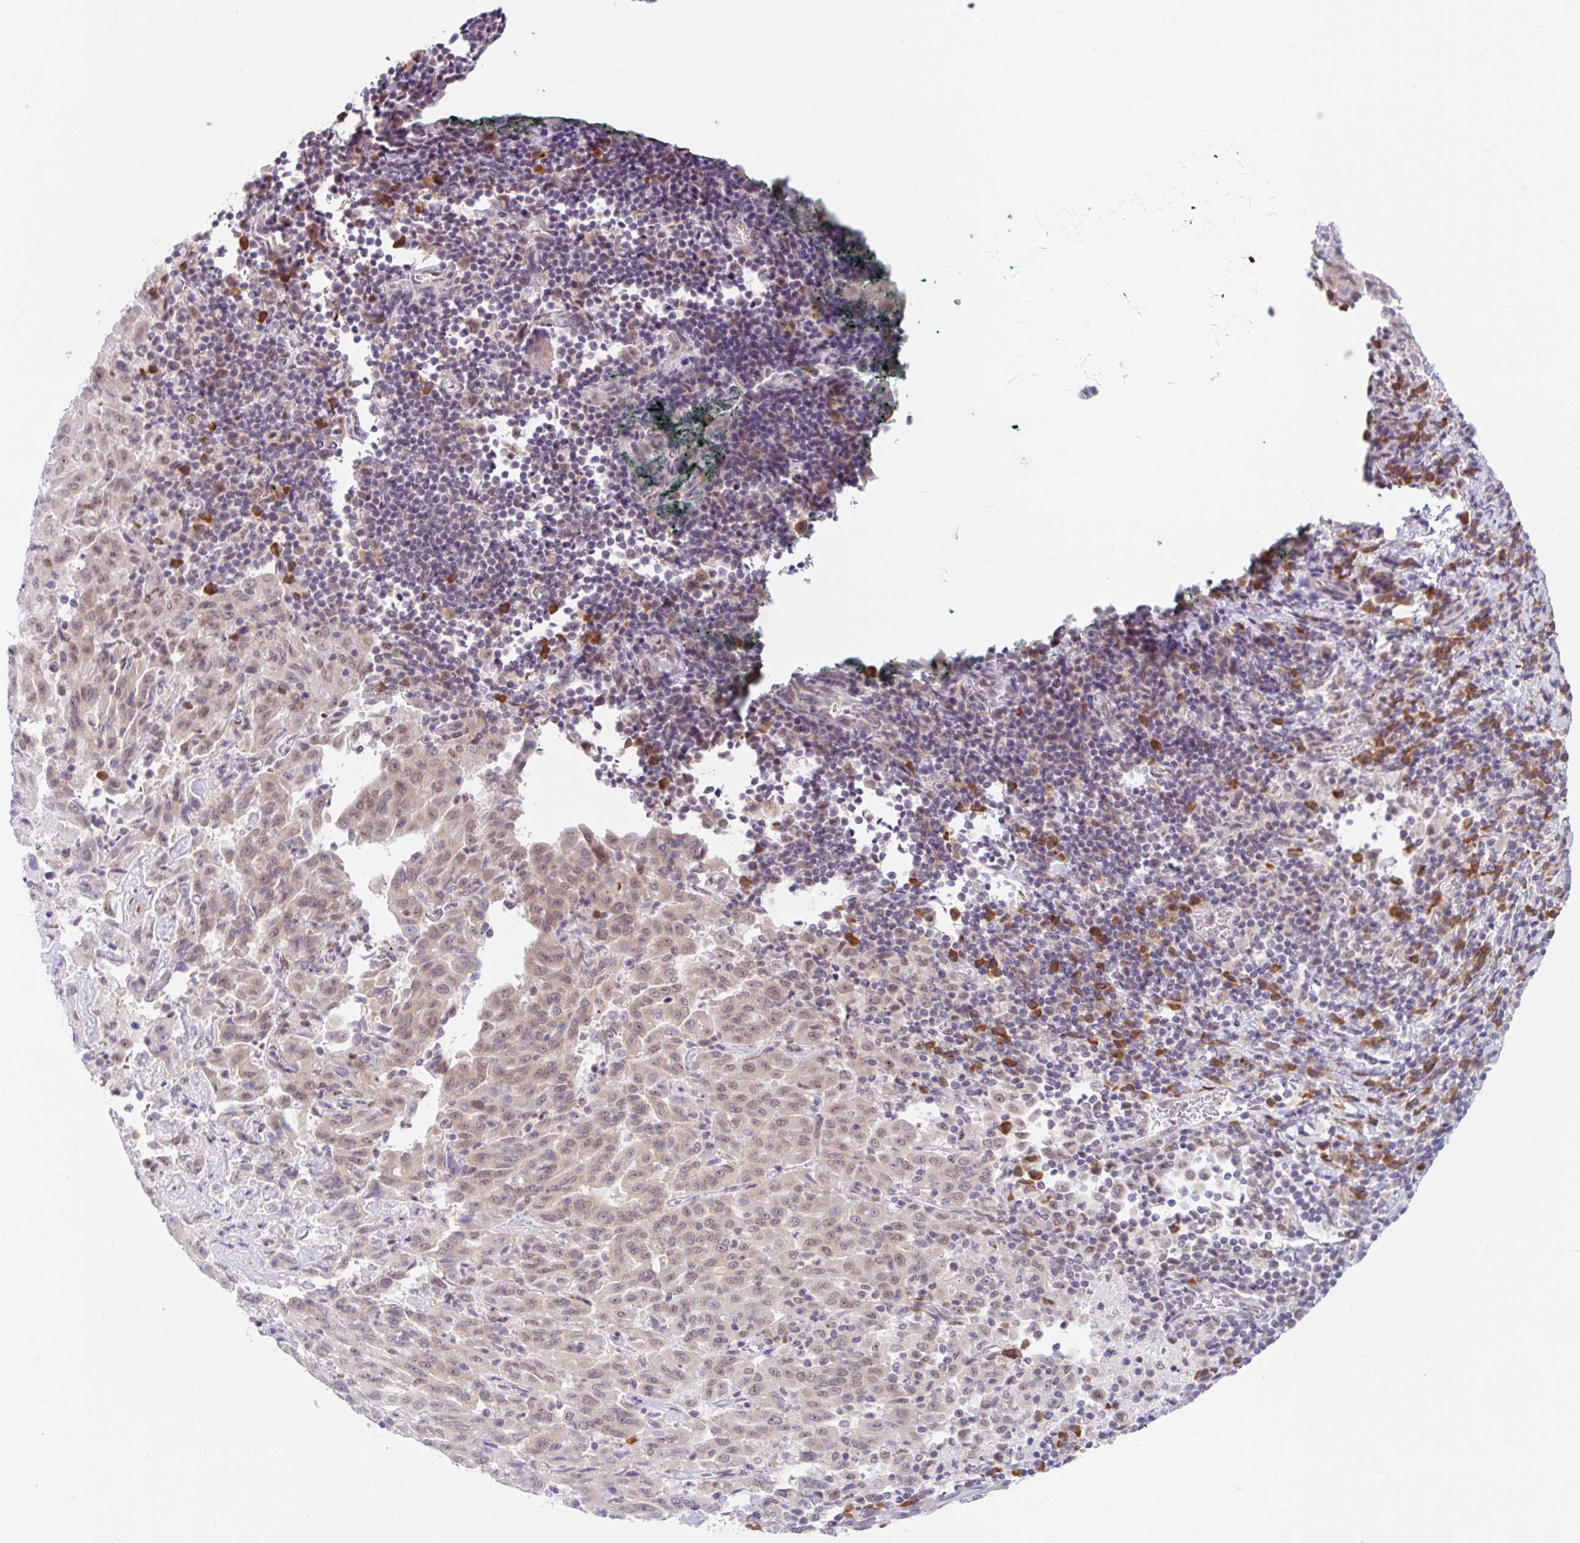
{"staining": {"intensity": "weak", "quantity": "25%-75%", "location": "cytoplasmic/membranous"}, "tissue": "pancreatic cancer", "cell_type": "Tumor cells", "image_type": "cancer", "snomed": [{"axis": "morphology", "description": "Adenocarcinoma, NOS"}, {"axis": "topography", "description": "Pancreas"}], "caption": "Human pancreatic cancer (adenocarcinoma) stained with a protein marker exhibits weak staining in tumor cells.", "gene": "SRSF10", "patient": {"sex": "male", "age": 63}}